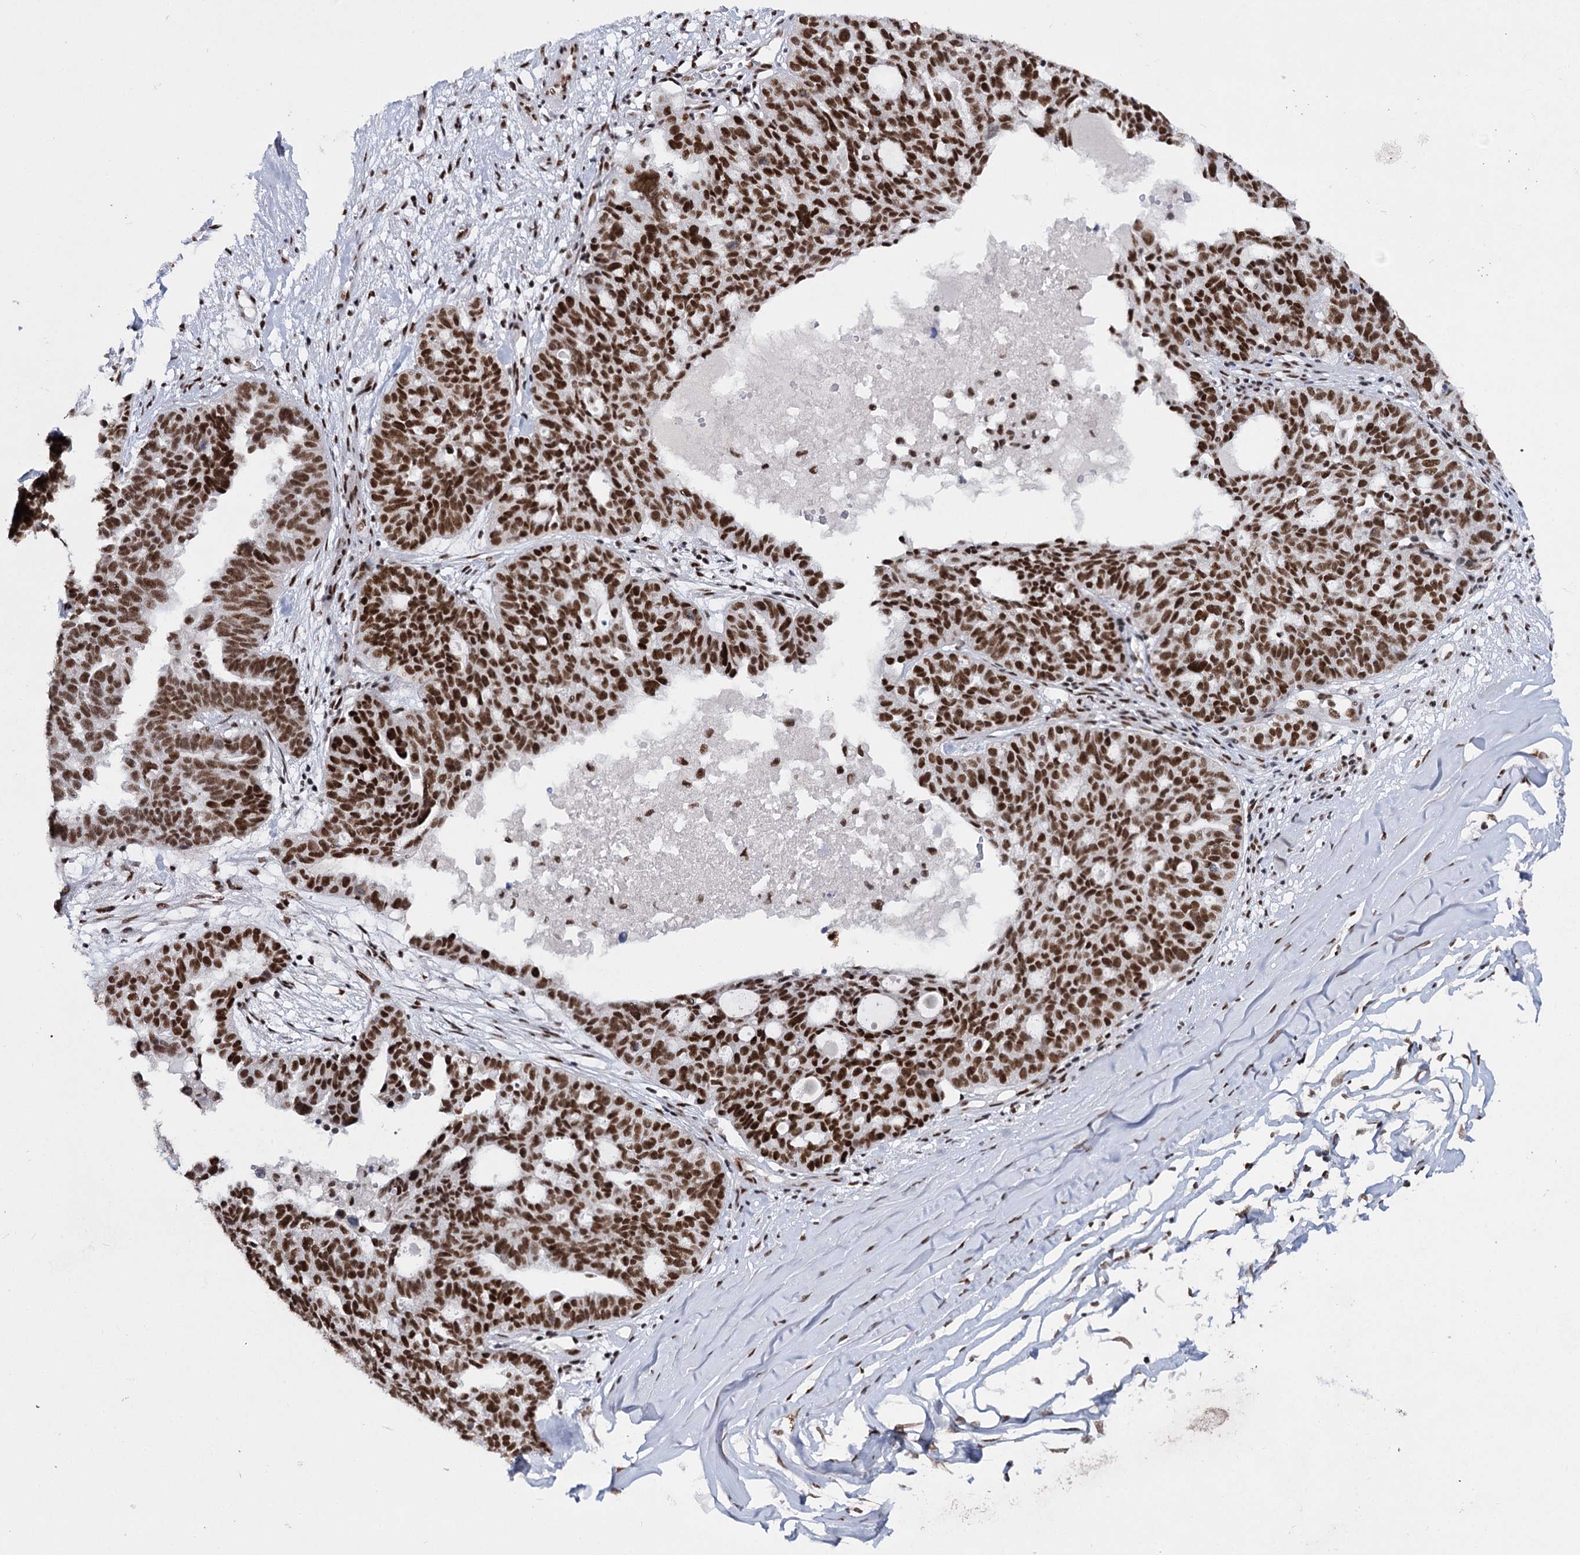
{"staining": {"intensity": "strong", "quantity": ">75%", "location": "nuclear"}, "tissue": "ovarian cancer", "cell_type": "Tumor cells", "image_type": "cancer", "snomed": [{"axis": "morphology", "description": "Cystadenocarcinoma, serous, NOS"}, {"axis": "topography", "description": "Ovary"}], "caption": "Protein staining by immunohistochemistry exhibits strong nuclear positivity in approximately >75% of tumor cells in serous cystadenocarcinoma (ovarian).", "gene": "SCAF8", "patient": {"sex": "female", "age": 59}}